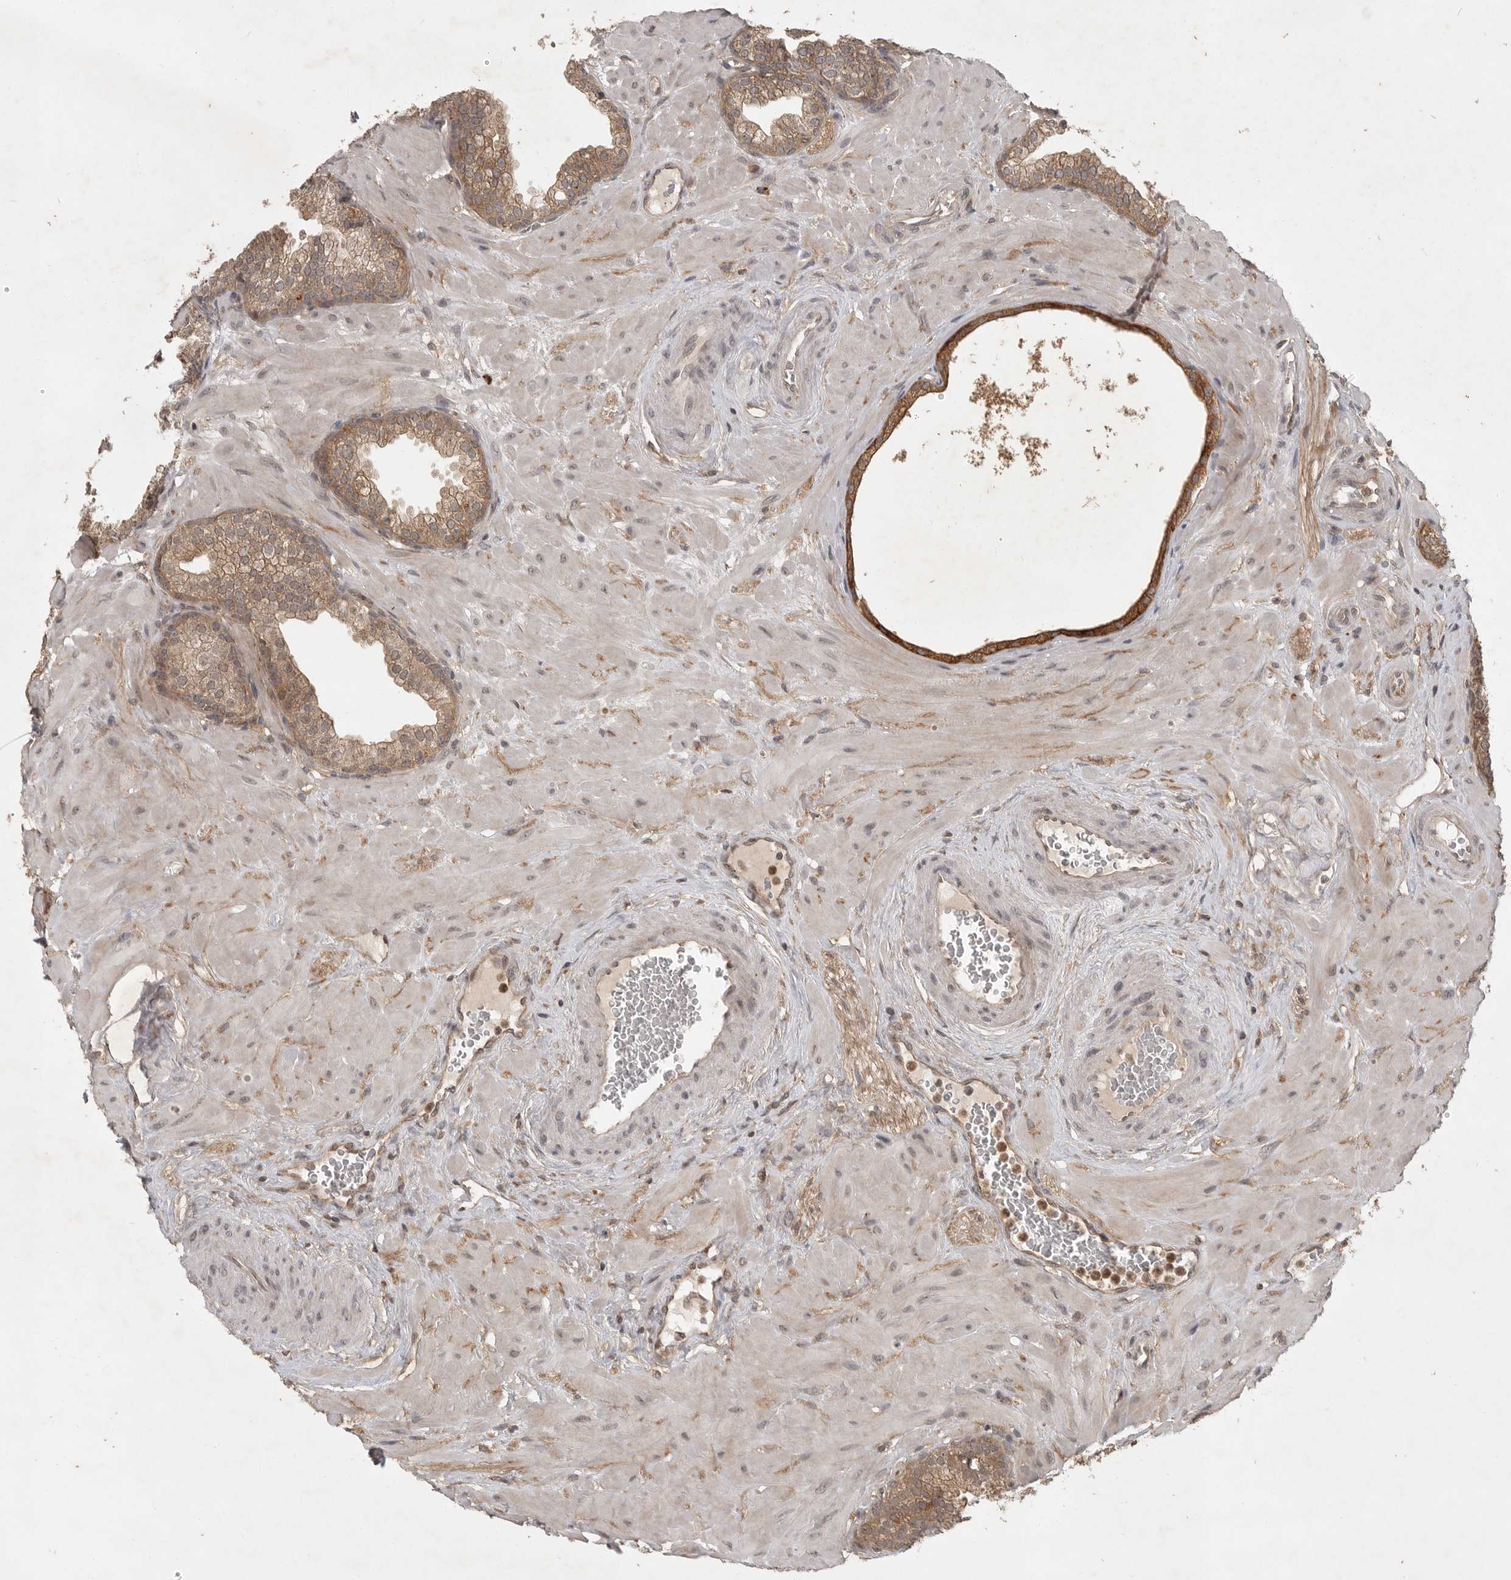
{"staining": {"intensity": "moderate", "quantity": ">75%", "location": "cytoplasmic/membranous"}, "tissue": "prostate", "cell_type": "Glandular cells", "image_type": "normal", "snomed": [{"axis": "morphology", "description": "Normal tissue, NOS"}, {"axis": "morphology", "description": "Urothelial carcinoma, Low grade"}, {"axis": "topography", "description": "Urinary bladder"}, {"axis": "topography", "description": "Prostate"}], "caption": "IHC of unremarkable prostate exhibits medium levels of moderate cytoplasmic/membranous expression in approximately >75% of glandular cells. The protein is stained brown, and the nuclei are stained in blue (DAB (3,3'-diaminobenzidine) IHC with brightfield microscopy, high magnification).", "gene": "ZNF232", "patient": {"sex": "male", "age": 60}}